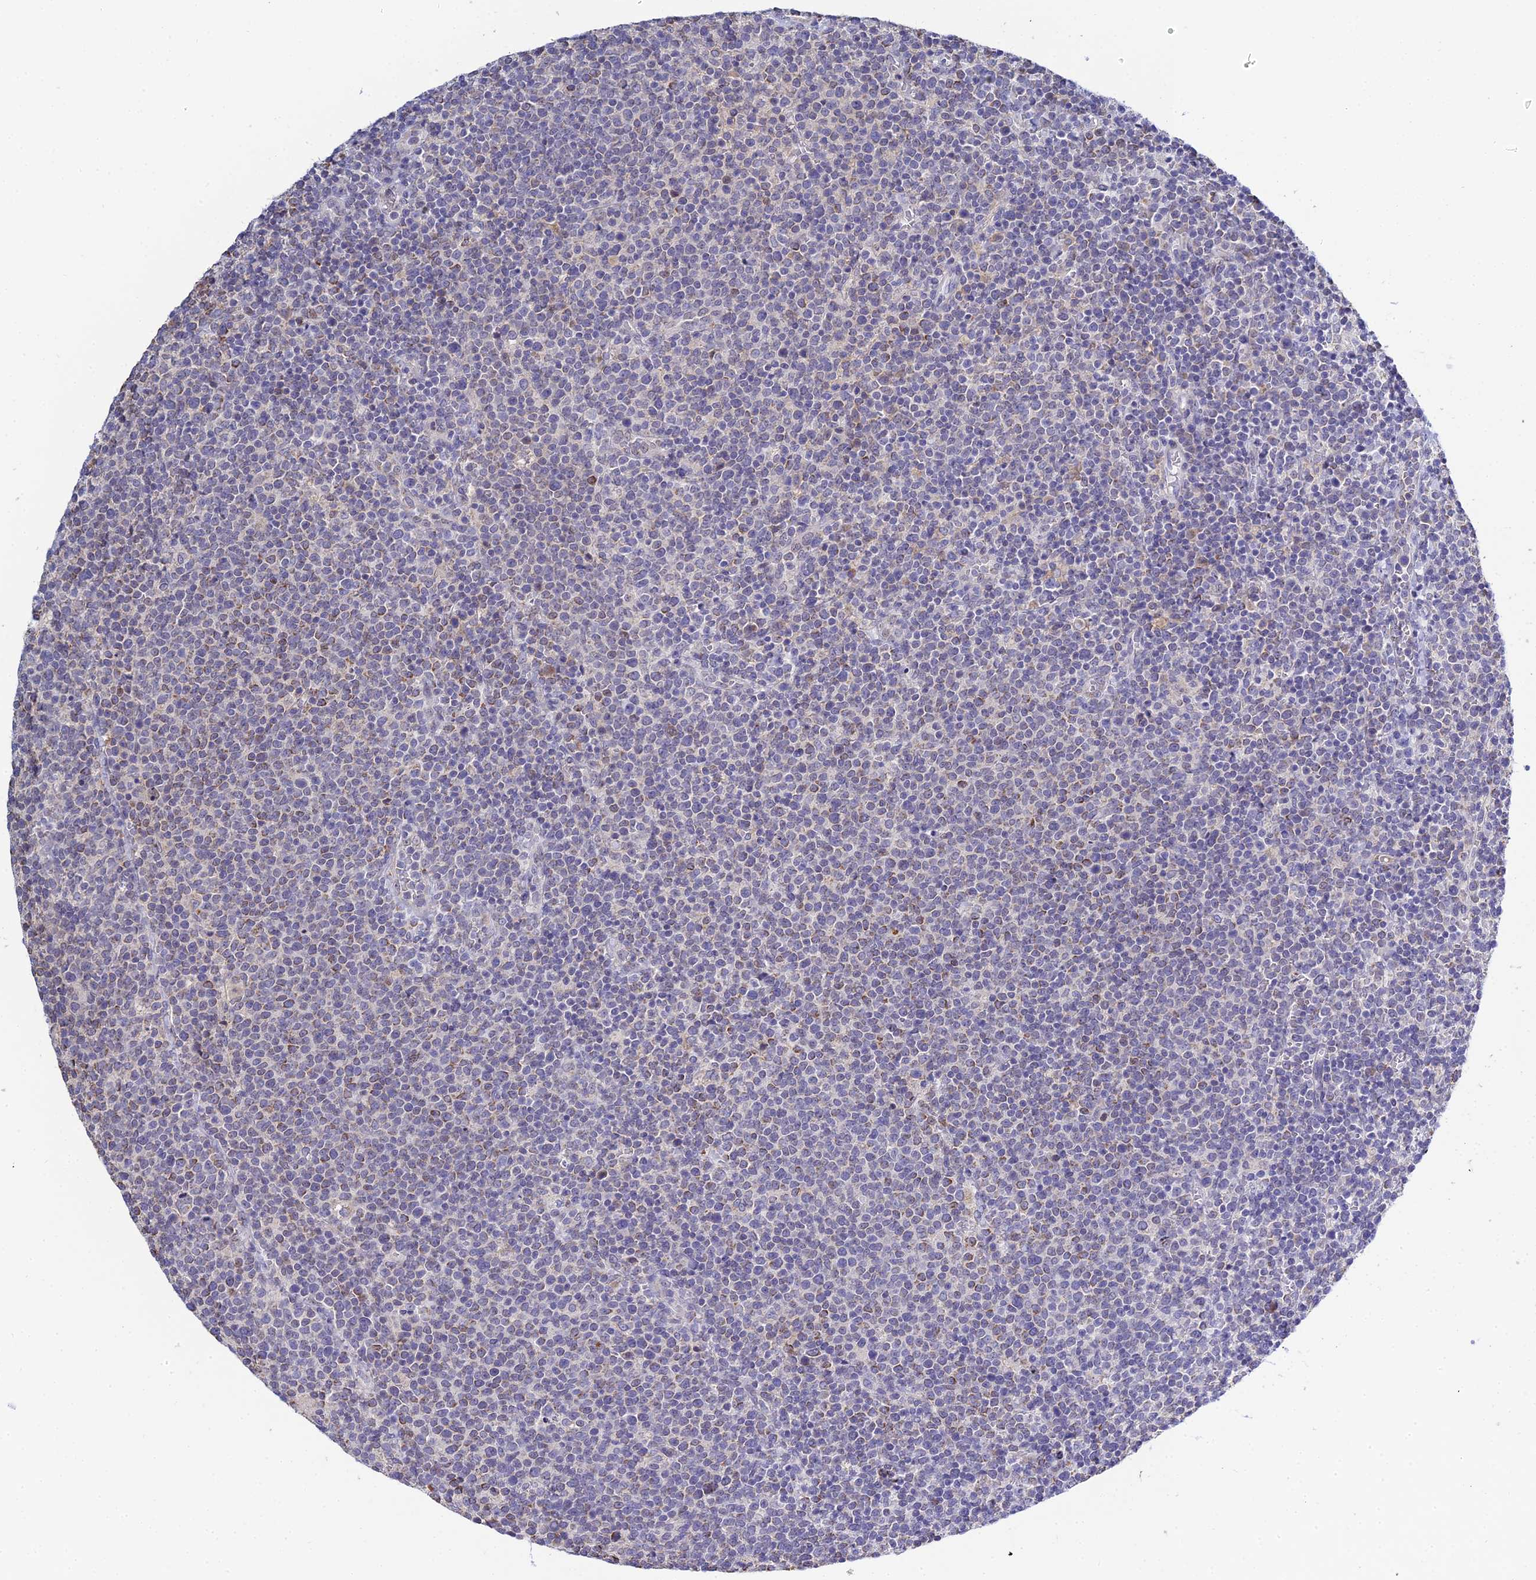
{"staining": {"intensity": "negative", "quantity": "none", "location": "none"}, "tissue": "lymphoma", "cell_type": "Tumor cells", "image_type": "cancer", "snomed": [{"axis": "morphology", "description": "Malignant lymphoma, non-Hodgkin's type, High grade"}, {"axis": "topography", "description": "Lymph node"}], "caption": "Immunohistochemistry micrograph of neoplastic tissue: lymphoma stained with DAB (3,3'-diaminobenzidine) demonstrates no significant protein staining in tumor cells.", "gene": "ZXDA", "patient": {"sex": "male", "age": 61}}